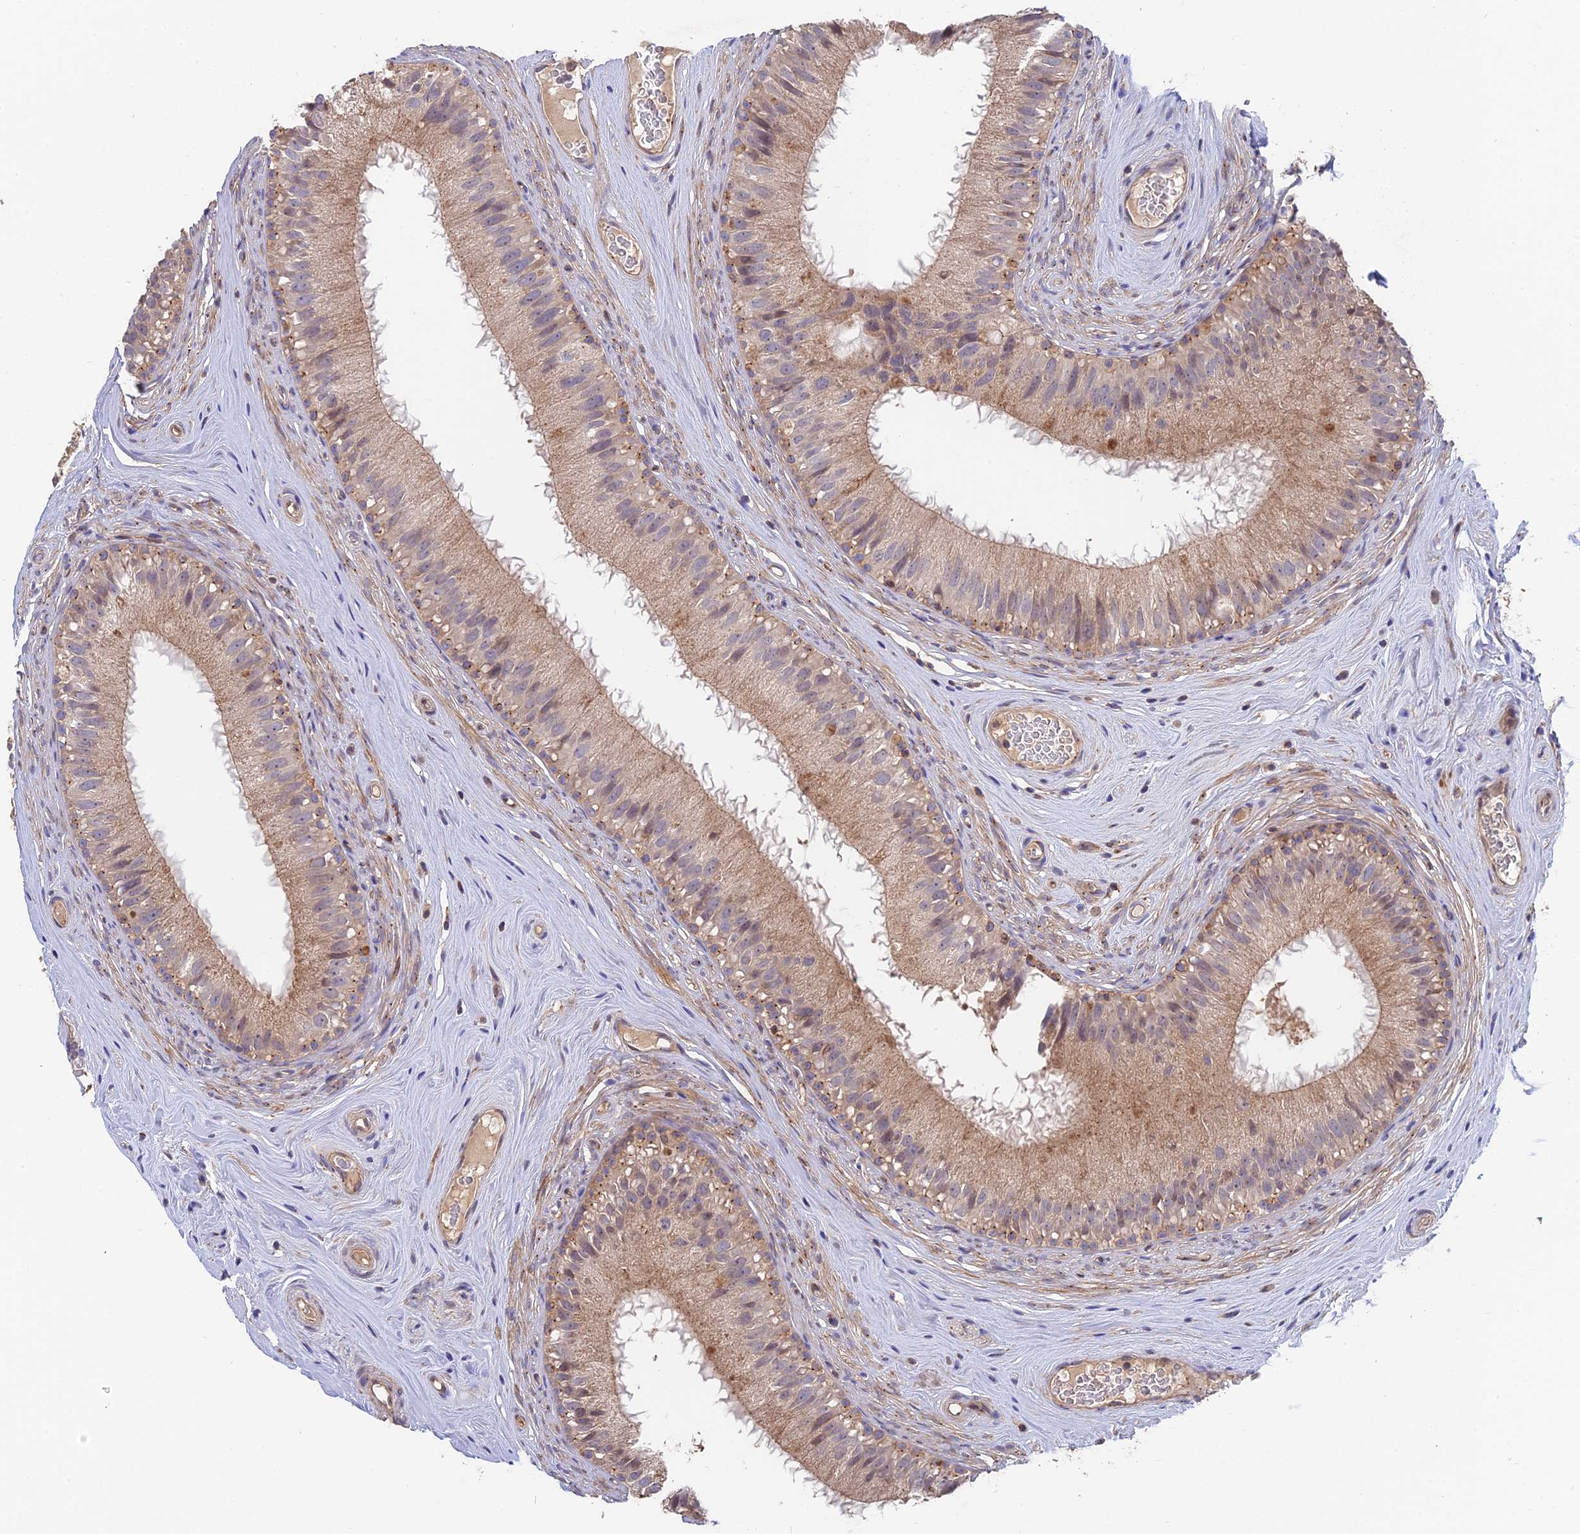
{"staining": {"intensity": "moderate", "quantity": "<25%", "location": "cytoplasmic/membranous"}, "tissue": "epididymis", "cell_type": "Glandular cells", "image_type": "normal", "snomed": [{"axis": "morphology", "description": "Normal tissue, NOS"}, {"axis": "topography", "description": "Epididymis"}], "caption": "Immunohistochemical staining of unremarkable human epididymis shows <25% levels of moderate cytoplasmic/membranous protein expression in about <25% of glandular cells.", "gene": "RPIA", "patient": {"sex": "male", "age": 45}}